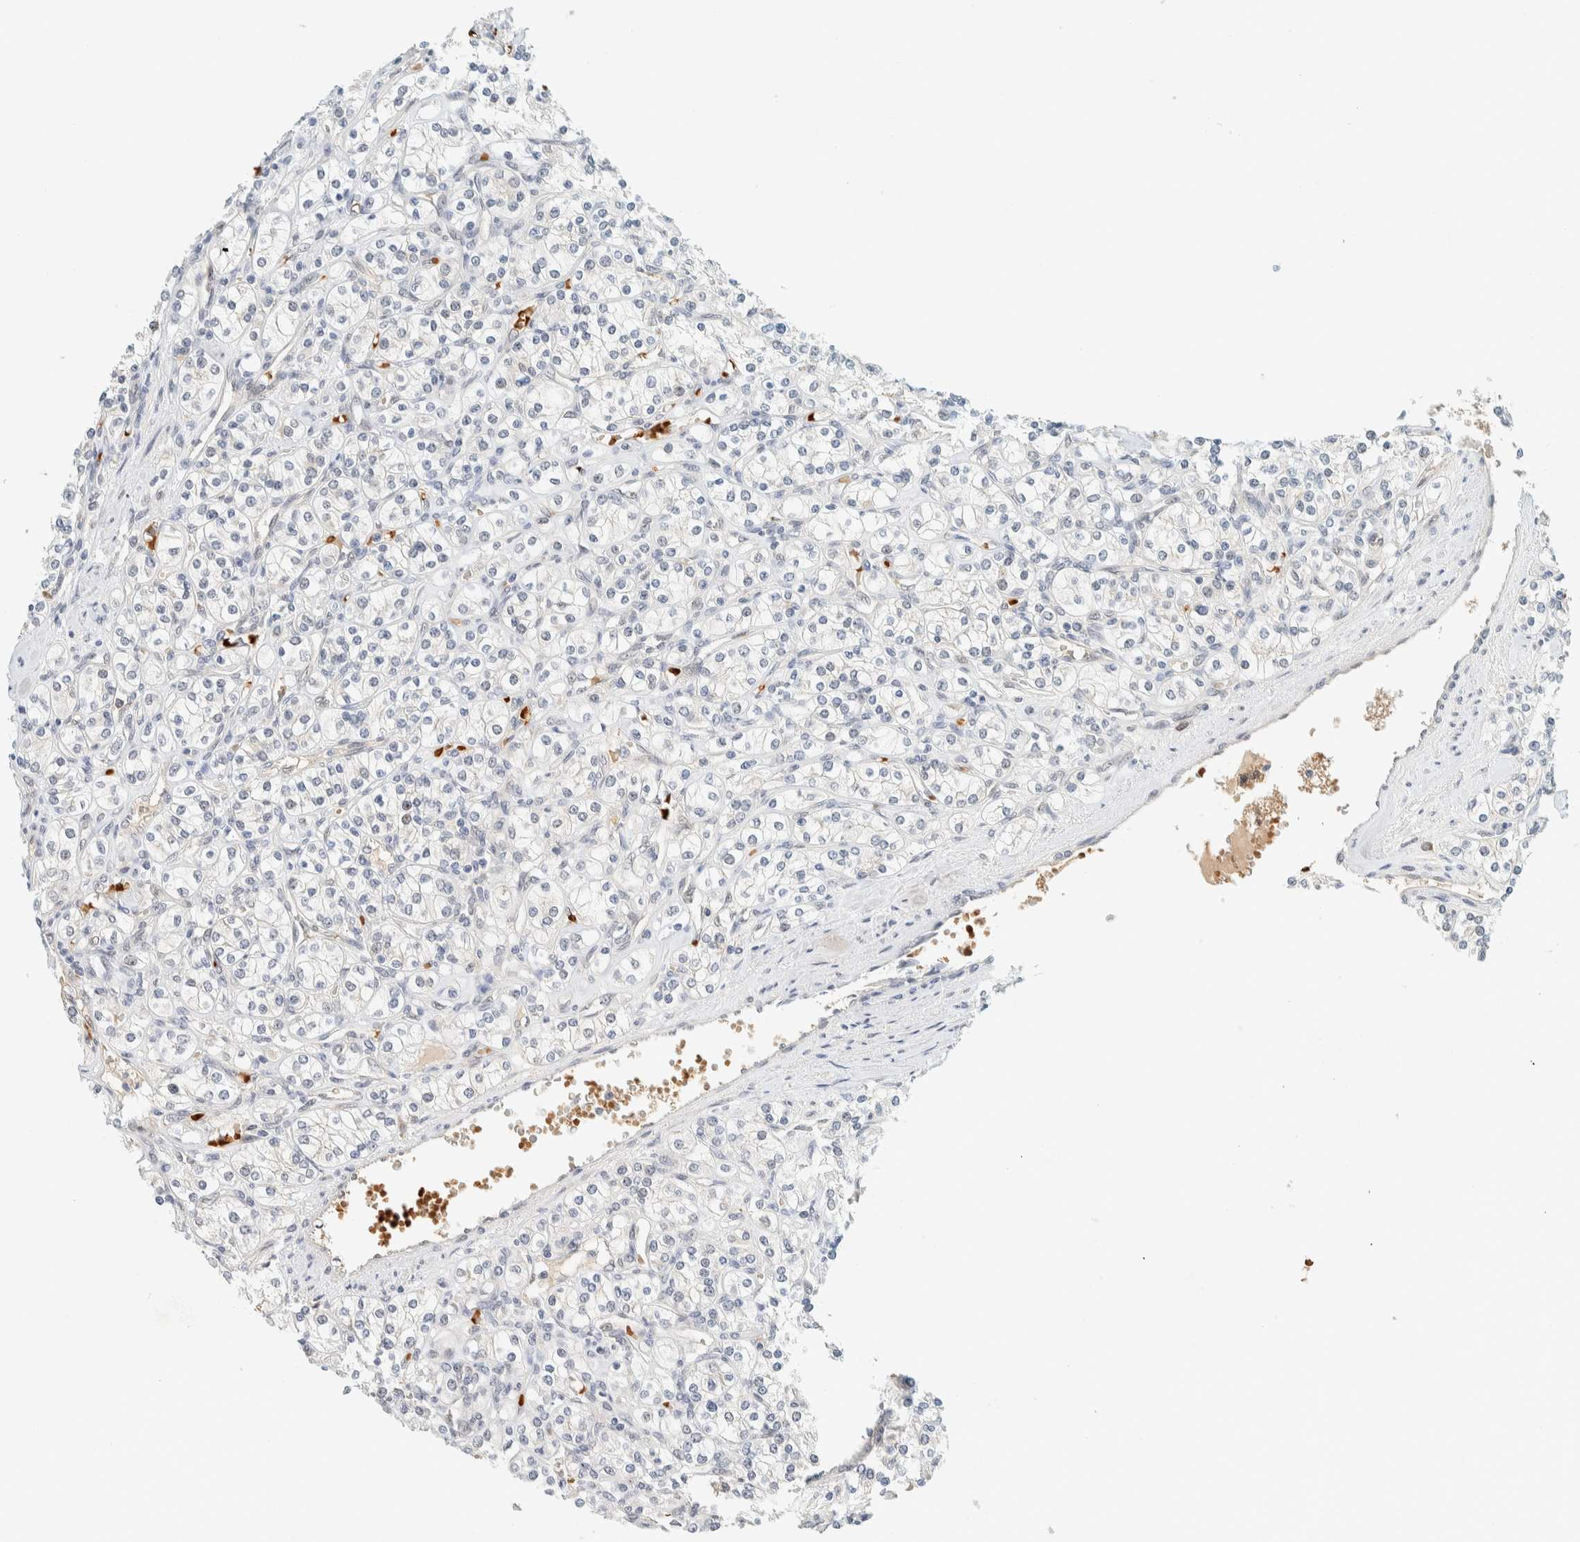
{"staining": {"intensity": "negative", "quantity": "none", "location": "none"}, "tissue": "renal cancer", "cell_type": "Tumor cells", "image_type": "cancer", "snomed": [{"axis": "morphology", "description": "Adenocarcinoma, NOS"}, {"axis": "topography", "description": "Kidney"}], "caption": "This histopathology image is of renal adenocarcinoma stained with immunohistochemistry to label a protein in brown with the nuclei are counter-stained blue. There is no staining in tumor cells. (Stains: DAB (3,3'-diaminobenzidine) immunohistochemistry (IHC) with hematoxylin counter stain, Microscopy: brightfield microscopy at high magnification).", "gene": "TSTD2", "patient": {"sex": "male", "age": 77}}